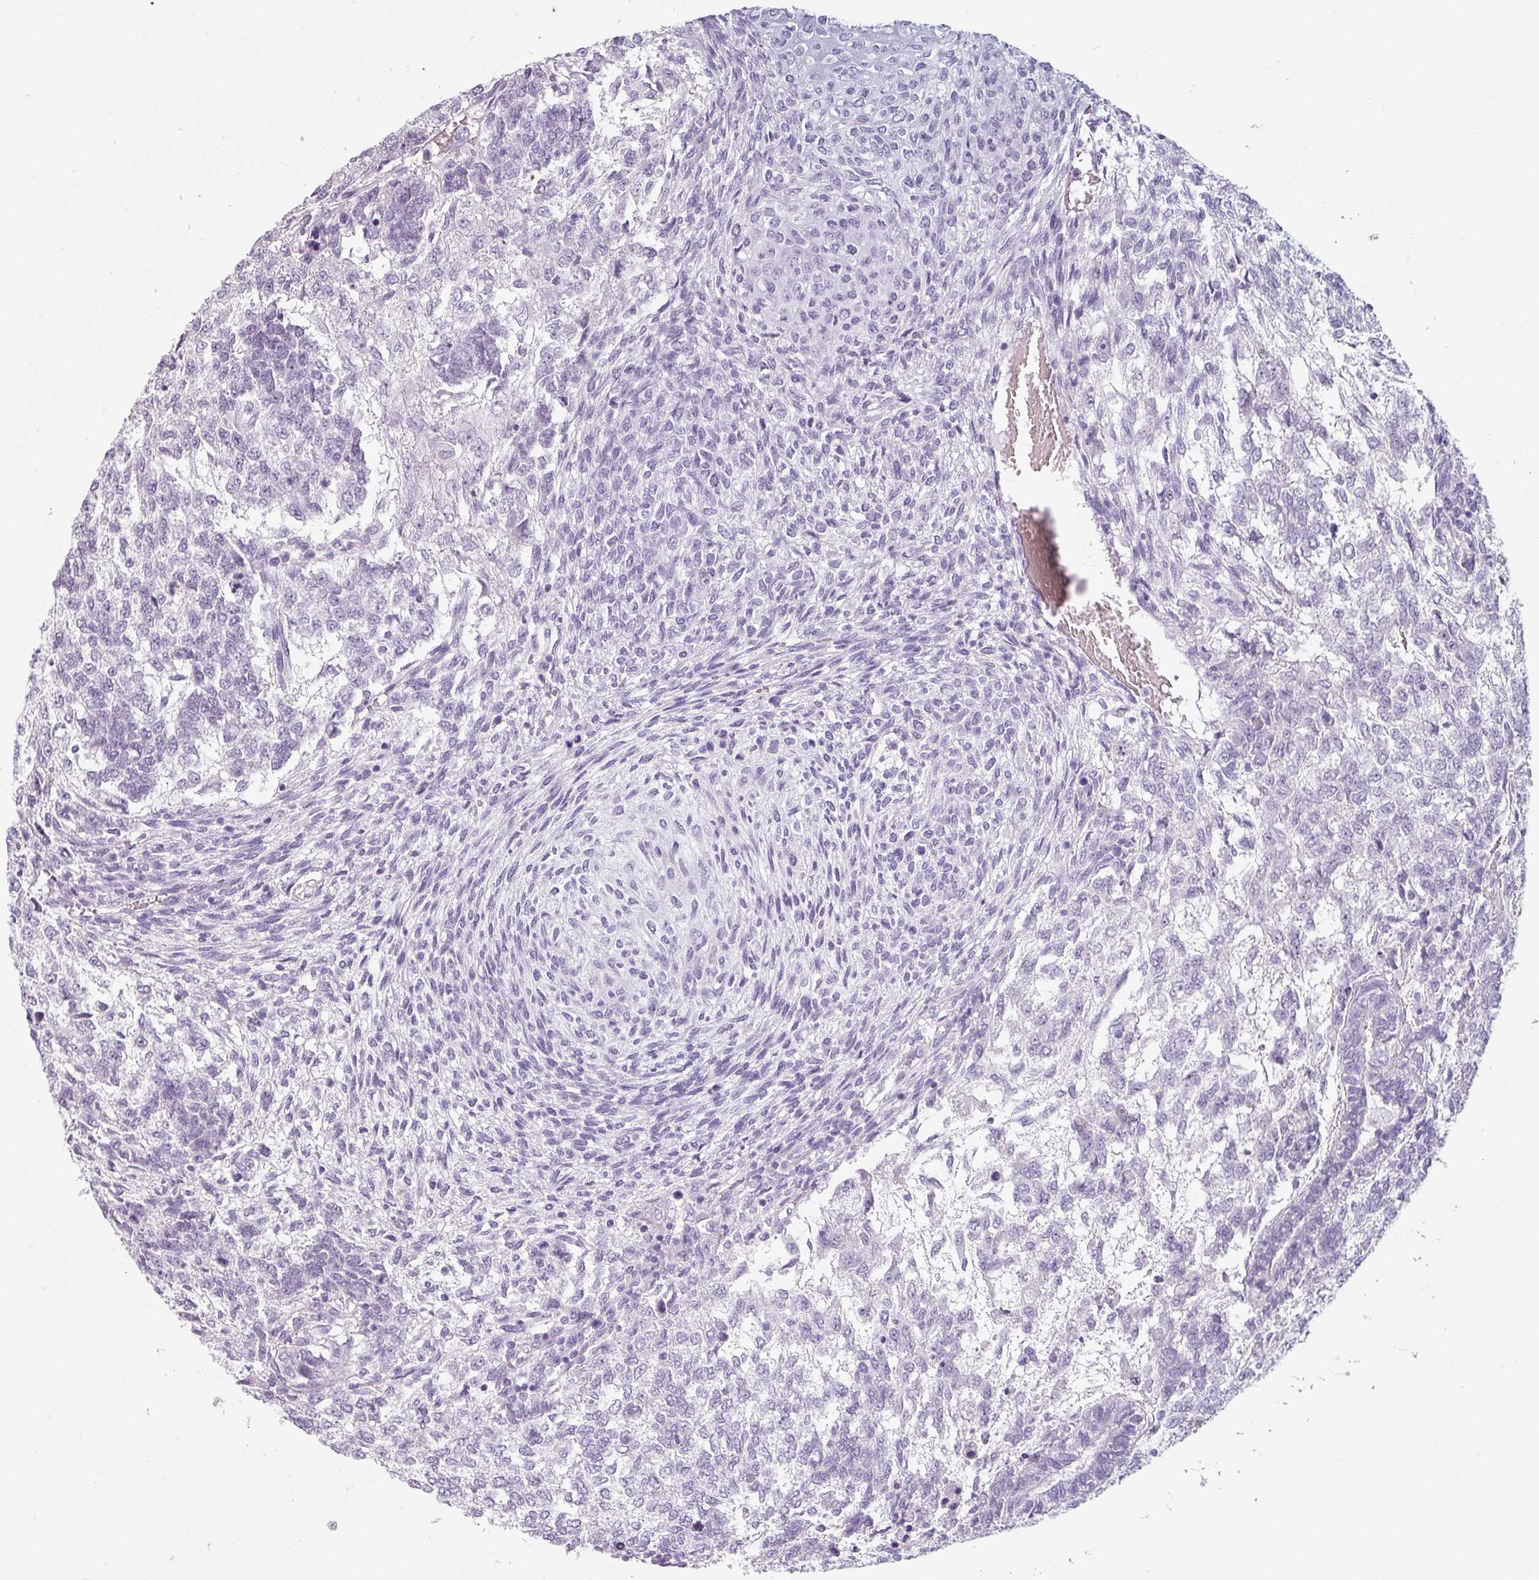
{"staining": {"intensity": "negative", "quantity": "none", "location": "none"}, "tissue": "testis cancer", "cell_type": "Tumor cells", "image_type": "cancer", "snomed": [{"axis": "morphology", "description": "Carcinoma, Embryonal, NOS"}, {"axis": "topography", "description": "Testis"}], "caption": "Protein analysis of testis cancer demonstrates no significant staining in tumor cells.", "gene": "SFTPA1", "patient": {"sex": "male", "age": 23}}